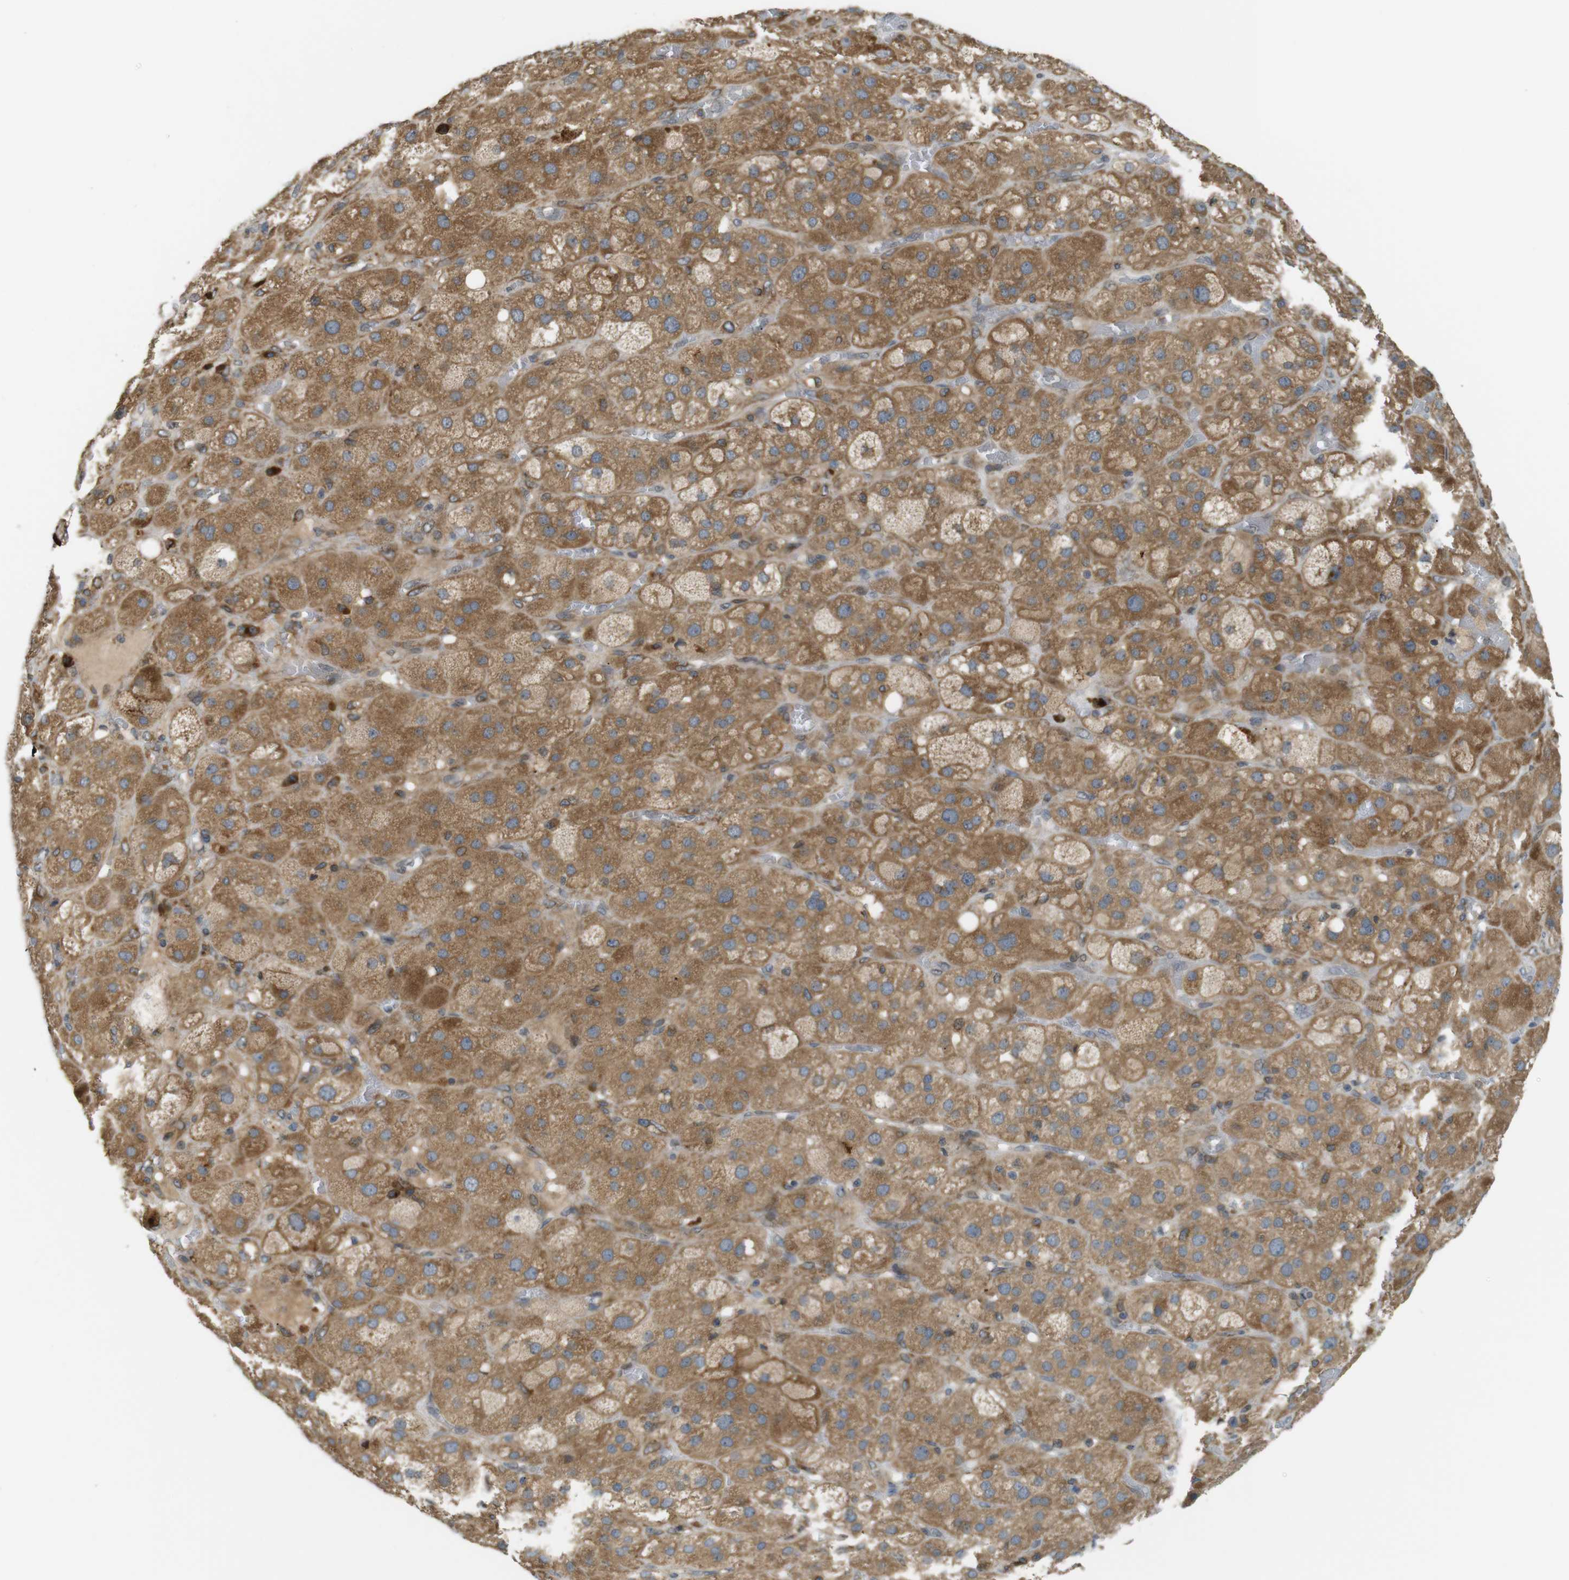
{"staining": {"intensity": "moderate", "quantity": ">75%", "location": "cytoplasmic/membranous"}, "tissue": "adrenal gland", "cell_type": "Glandular cells", "image_type": "normal", "snomed": [{"axis": "morphology", "description": "Normal tissue, NOS"}, {"axis": "topography", "description": "Adrenal gland"}], "caption": "About >75% of glandular cells in unremarkable human adrenal gland reveal moderate cytoplasmic/membranous protein expression as visualized by brown immunohistochemical staining.", "gene": "TMED4", "patient": {"sex": "female", "age": 47}}